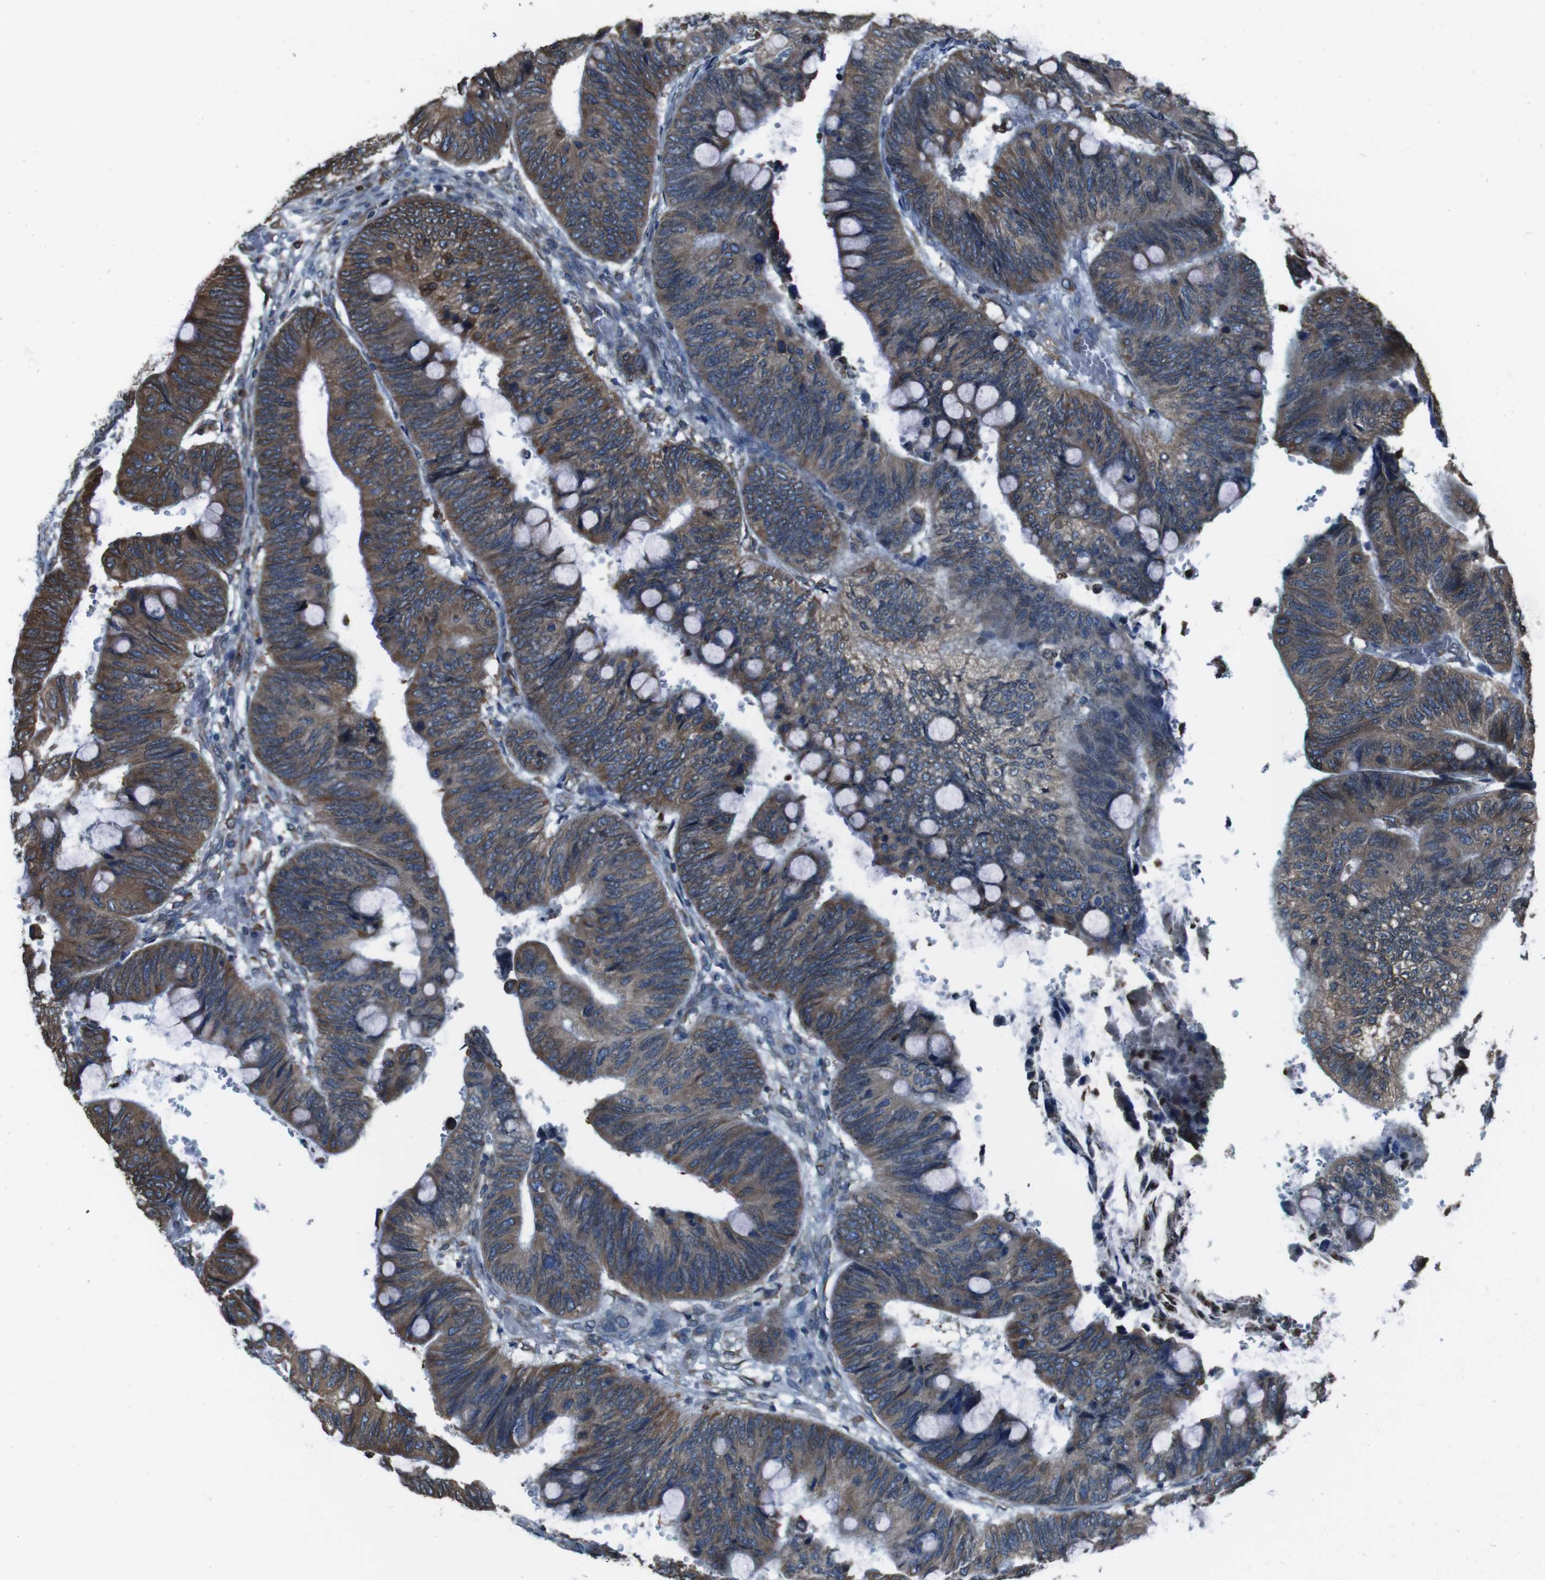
{"staining": {"intensity": "strong", "quantity": ">75%", "location": "cytoplasmic/membranous"}, "tissue": "colorectal cancer", "cell_type": "Tumor cells", "image_type": "cancer", "snomed": [{"axis": "morphology", "description": "Normal tissue, NOS"}, {"axis": "morphology", "description": "Adenocarcinoma, NOS"}, {"axis": "topography", "description": "Rectum"}, {"axis": "topography", "description": "Peripheral nerve tissue"}], "caption": "Colorectal adenocarcinoma stained with a protein marker exhibits strong staining in tumor cells.", "gene": "APMAP", "patient": {"sex": "male", "age": 92}}